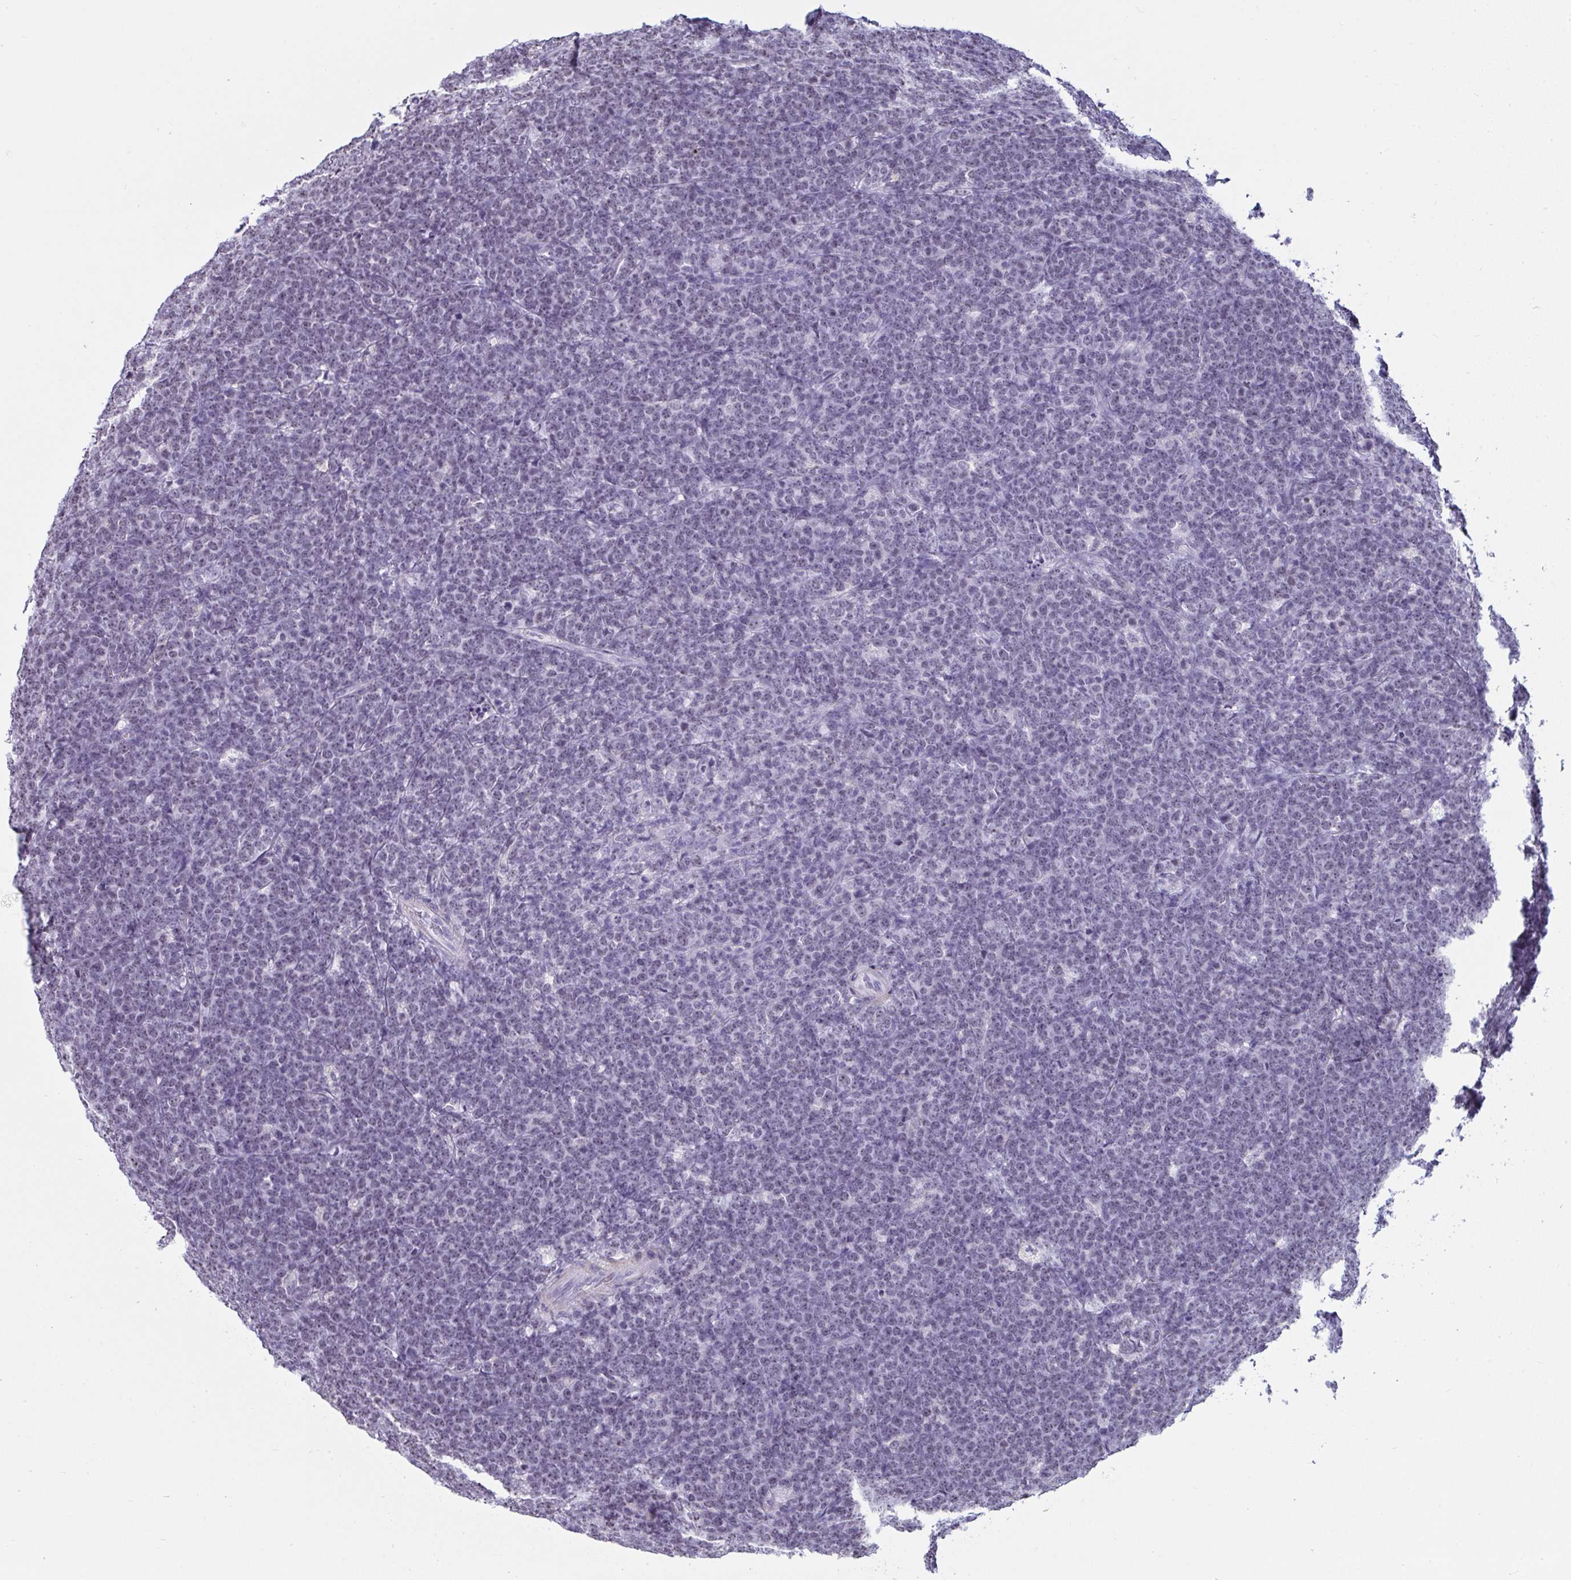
{"staining": {"intensity": "weak", "quantity": "25%-75%", "location": "nuclear"}, "tissue": "lymphoma", "cell_type": "Tumor cells", "image_type": "cancer", "snomed": [{"axis": "morphology", "description": "Malignant lymphoma, non-Hodgkin's type, High grade"}, {"axis": "topography", "description": "Small intestine"}, {"axis": "topography", "description": "Colon"}], "caption": "The micrograph exhibits immunohistochemical staining of lymphoma. There is weak nuclear positivity is seen in approximately 25%-75% of tumor cells. (brown staining indicates protein expression, while blue staining denotes nuclei).", "gene": "SUZ12", "patient": {"sex": "male", "age": 8}}